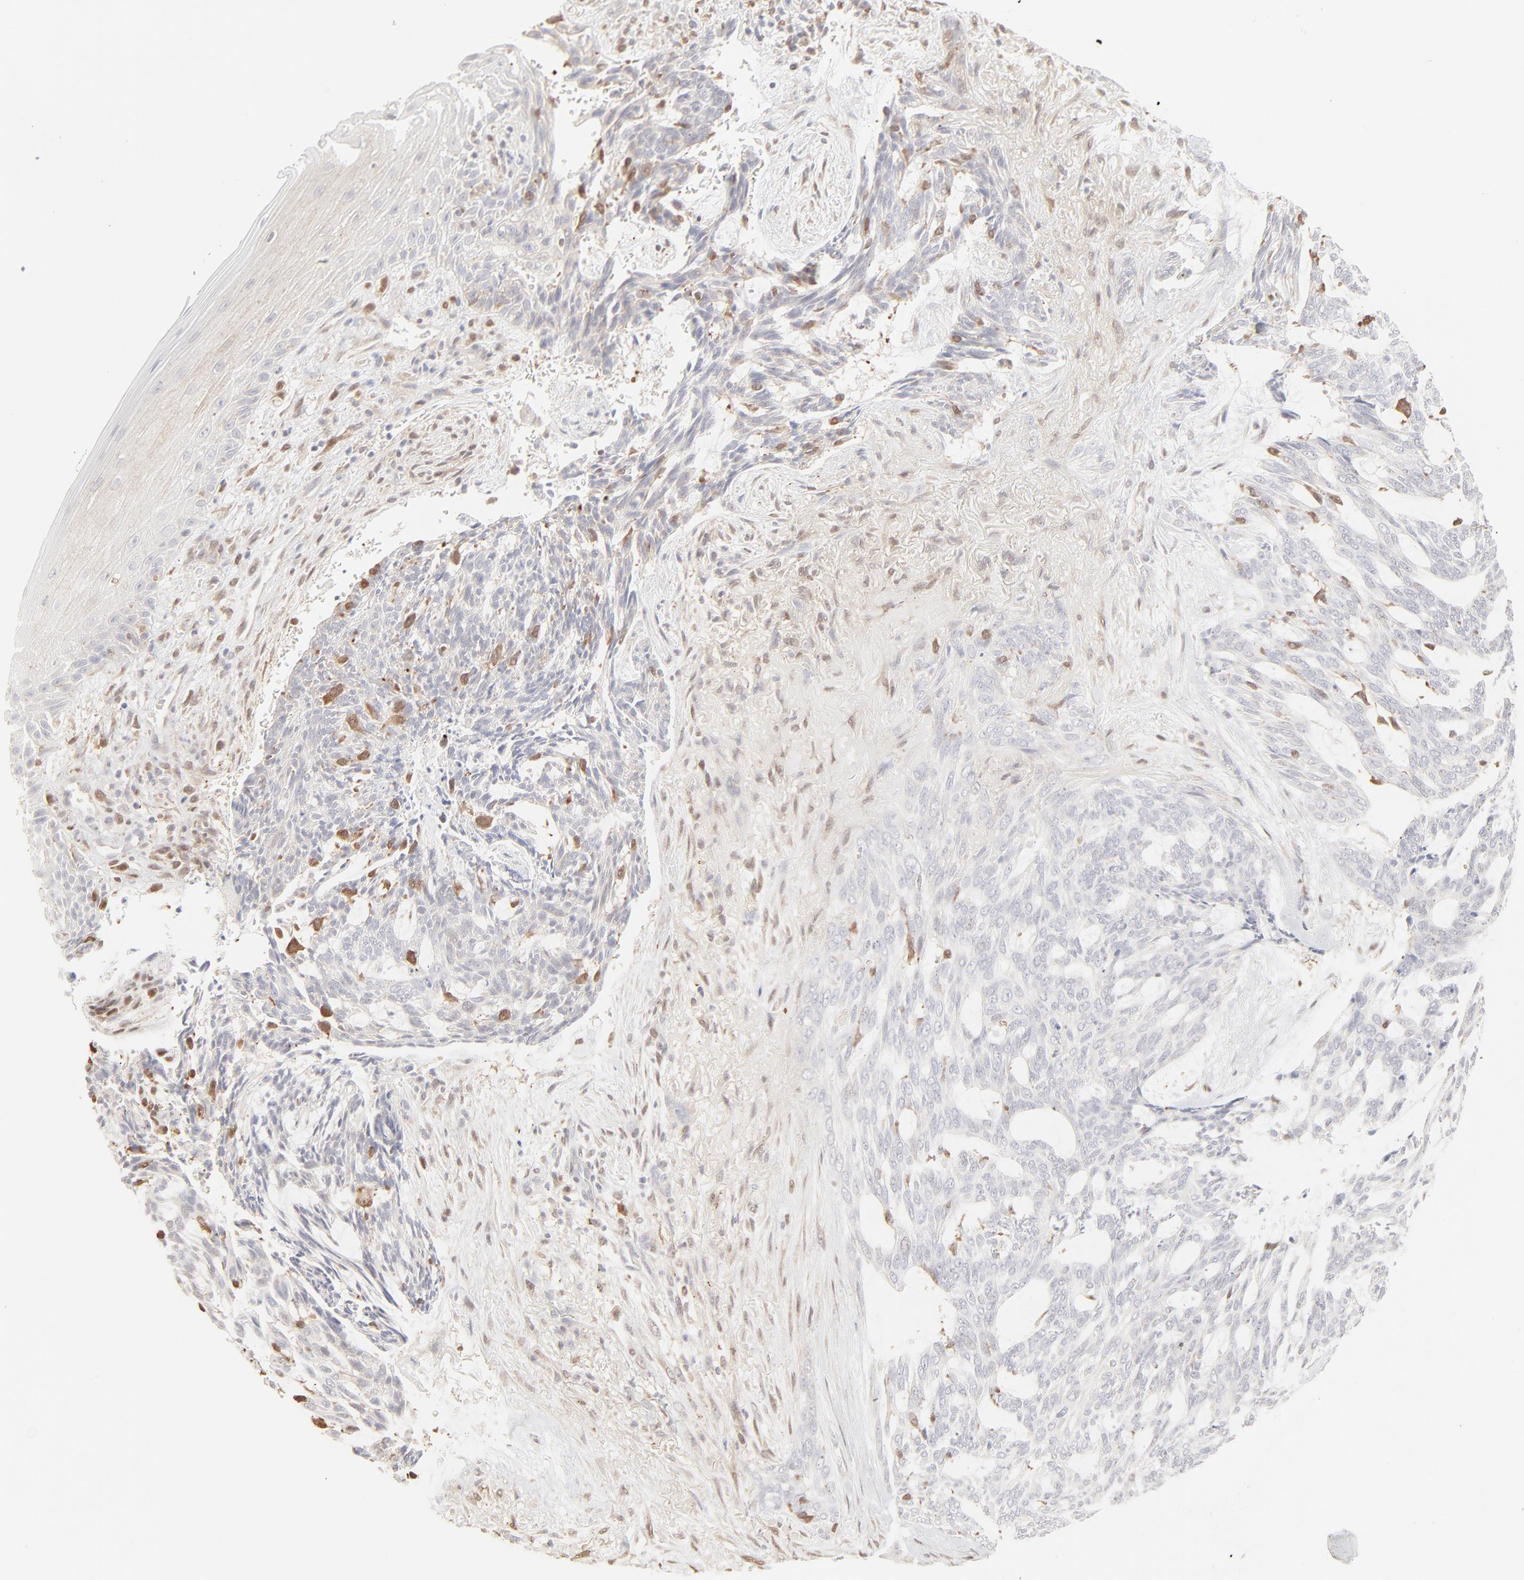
{"staining": {"intensity": "negative", "quantity": "none", "location": "none"}, "tissue": "skin cancer", "cell_type": "Tumor cells", "image_type": "cancer", "snomed": [{"axis": "morphology", "description": "Normal tissue, NOS"}, {"axis": "morphology", "description": "Basal cell carcinoma"}, {"axis": "topography", "description": "Skin"}], "caption": "This is an IHC photomicrograph of skin cancer (basal cell carcinoma). There is no positivity in tumor cells.", "gene": "LGALS2", "patient": {"sex": "female", "age": 71}}